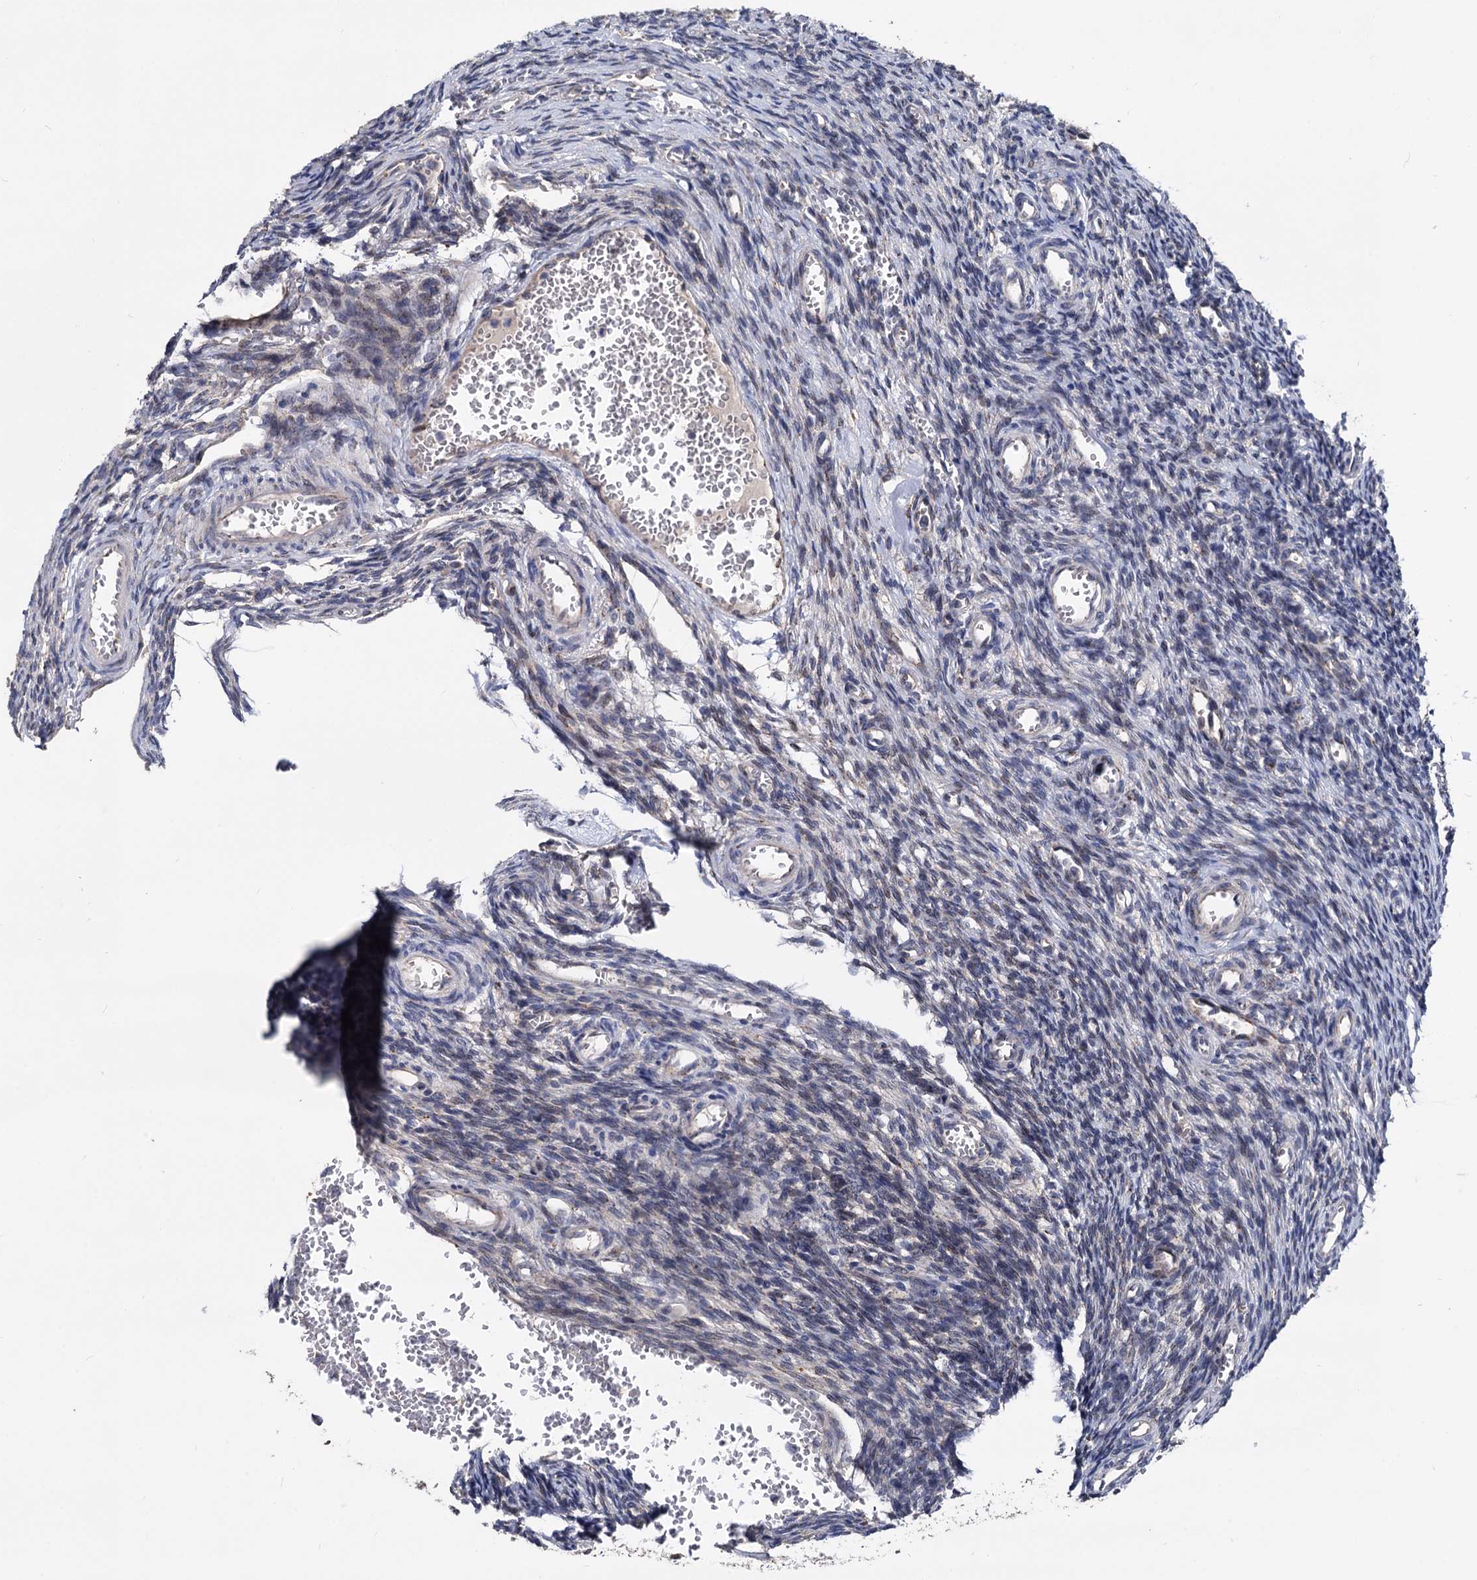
{"staining": {"intensity": "negative", "quantity": "none", "location": "none"}, "tissue": "ovary", "cell_type": "Ovarian stroma cells", "image_type": "normal", "snomed": [{"axis": "morphology", "description": "Normal tissue, NOS"}, {"axis": "topography", "description": "Ovary"}], "caption": "Ovarian stroma cells show no significant staining in benign ovary. Brightfield microscopy of immunohistochemistry (IHC) stained with DAB (brown) and hematoxylin (blue), captured at high magnification.", "gene": "SMAGP", "patient": {"sex": "female", "age": 39}}